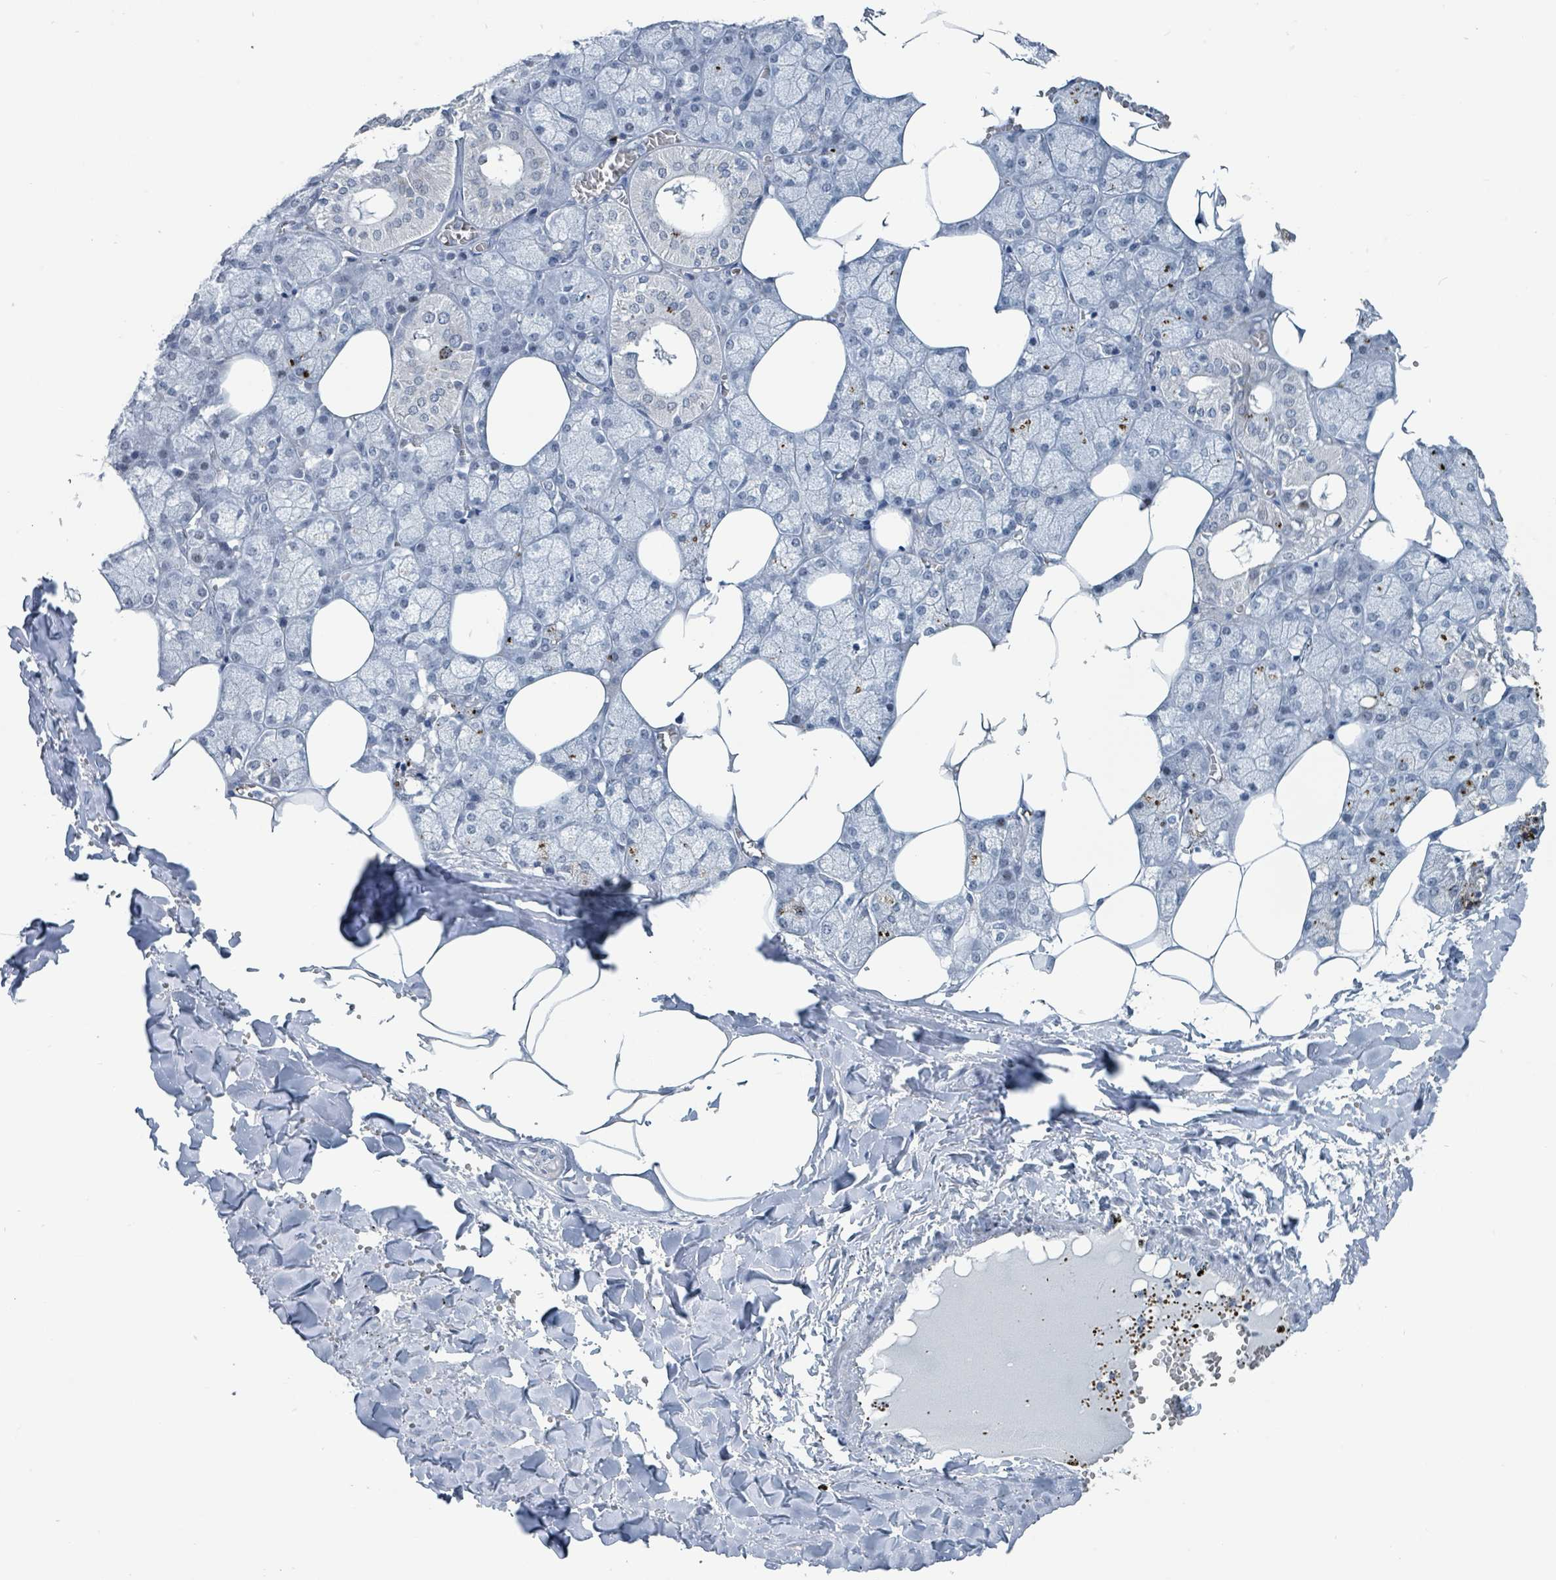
{"staining": {"intensity": "moderate", "quantity": "<25%", "location": "cytoplasmic/membranous"}, "tissue": "salivary gland", "cell_type": "Glandular cells", "image_type": "normal", "snomed": [{"axis": "morphology", "description": "Normal tissue, NOS"}, {"axis": "topography", "description": "Salivary gland"}], "caption": "IHC (DAB) staining of benign salivary gland shows moderate cytoplasmic/membranous protein expression in about <25% of glandular cells. (IHC, brightfield microscopy, high magnification).", "gene": "DCAF5", "patient": {"sex": "male", "age": 62}}